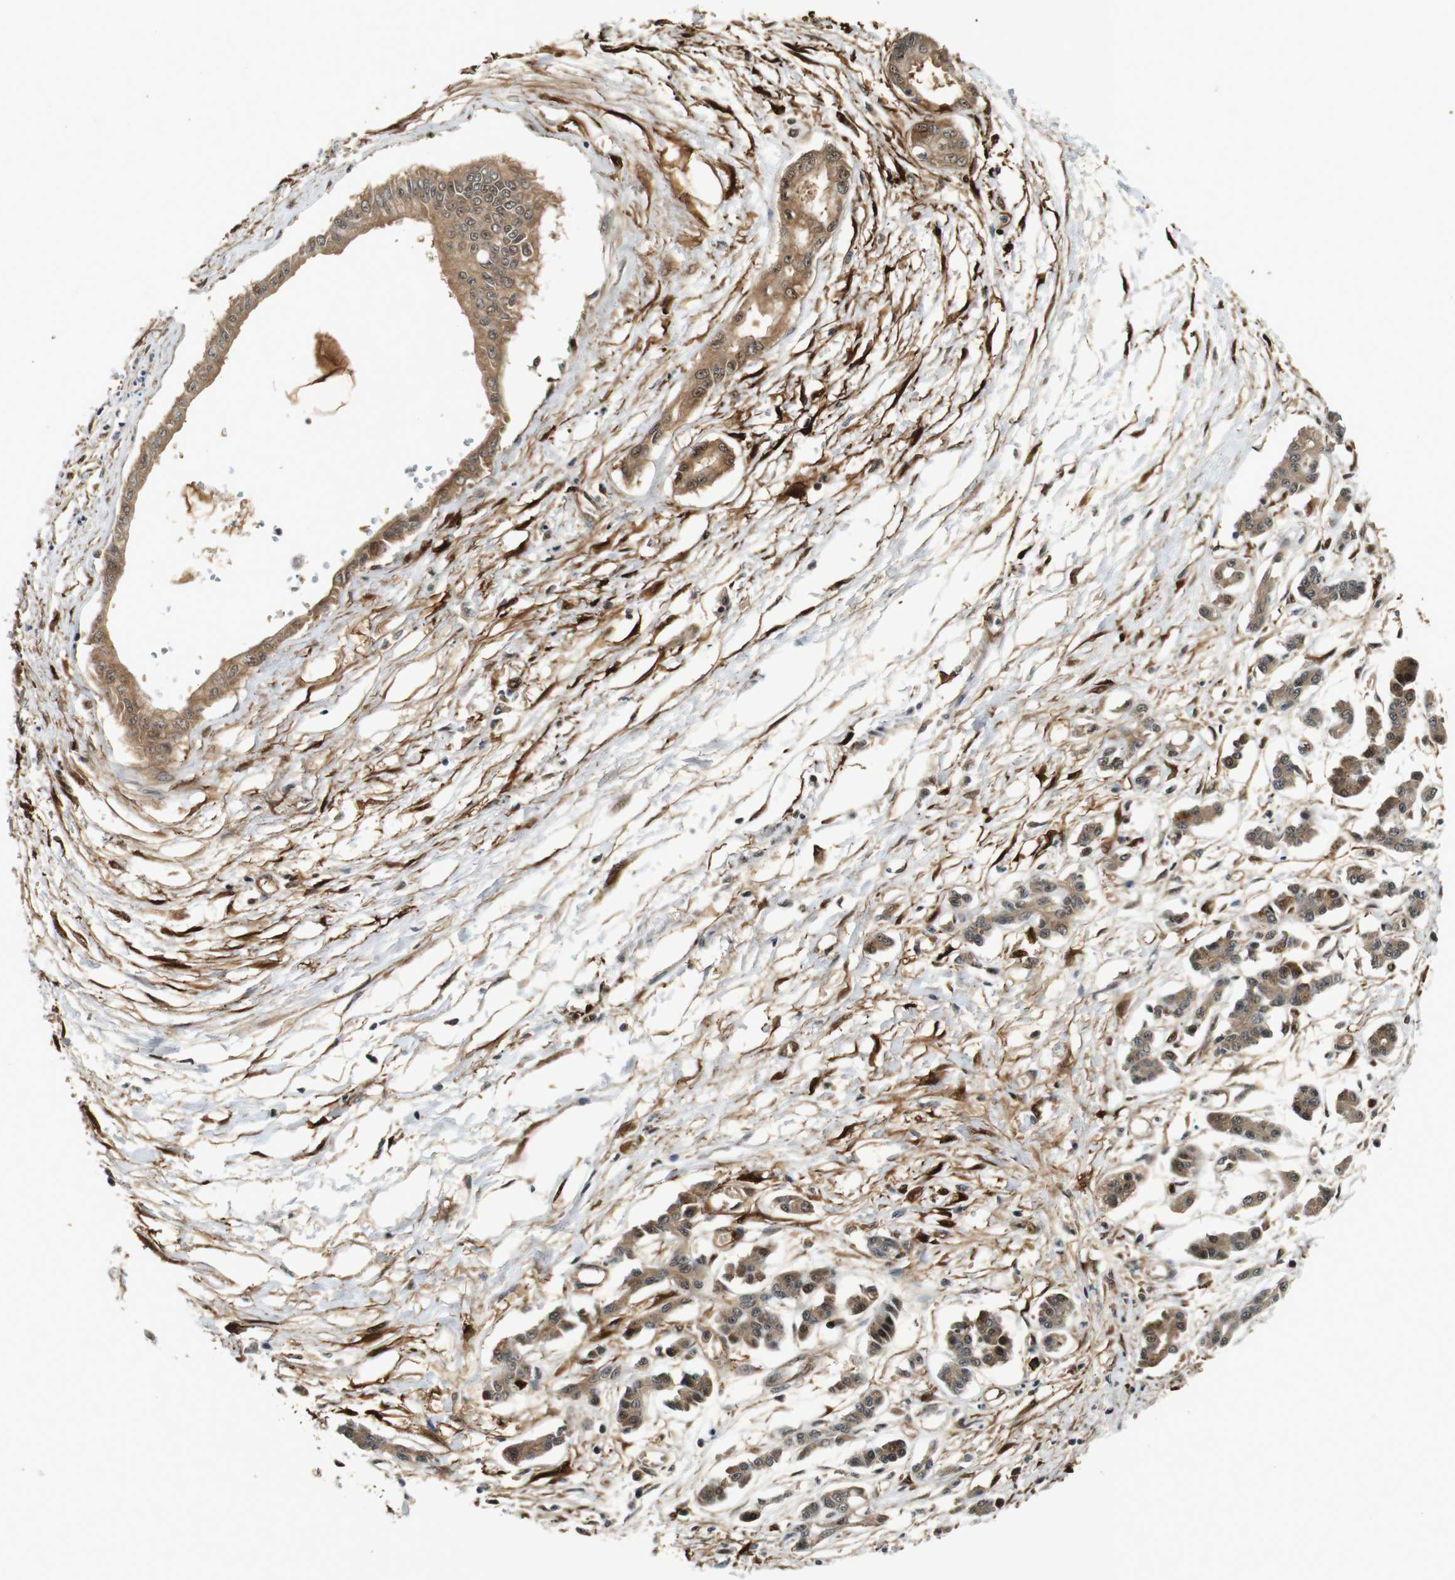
{"staining": {"intensity": "moderate", "quantity": ">75%", "location": "cytoplasmic/membranous,nuclear"}, "tissue": "pancreatic cancer", "cell_type": "Tumor cells", "image_type": "cancer", "snomed": [{"axis": "morphology", "description": "Adenocarcinoma, NOS"}, {"axis": "topography", "description": "Pancreas"}], "caption": "There is medium levels of moderate cytoplasmic/membranous and nuclear positivity in tumor cells of pancreatic adenocarcinoma, as demonstrated by immunohistochemical staining (brown color).", "gene": "LXN", "patient": {"sex": "male", "age": 56}}